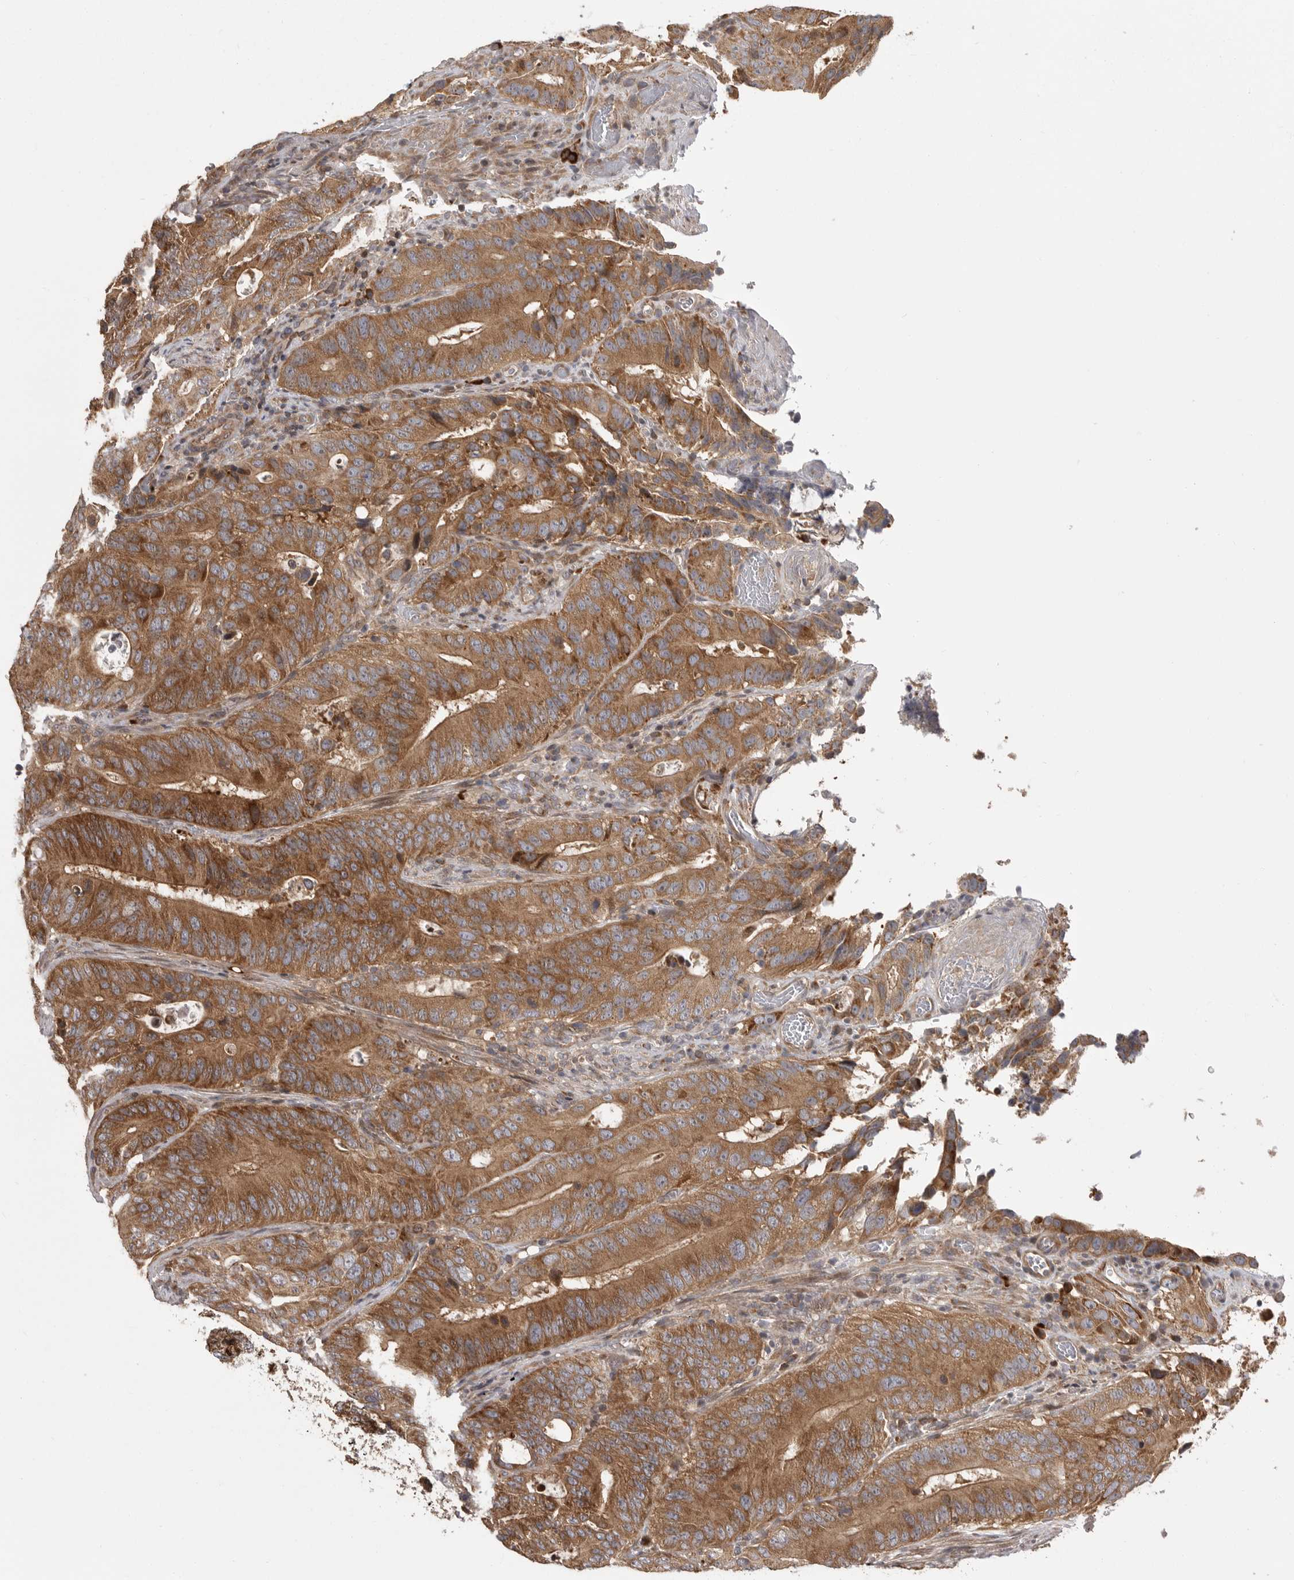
{"staining": {"intensity": "moderate", "quantity": ">75%", "location": "cytoplasmic/membranous"}, "tissue": "colorectal cancer", "cell_type": "Tumor cells", "image_type": "cancer", "snomed": [{"axis": "morphology", "description": "Adenocarcinoma, NOS"}, {"axis": "topography", "description": "Colon"}], "caption": "Colorectal adenocarcinoma stained with a brown dye exhibits moderate cytoplasmic/membranous positive positivity in about >75% of tumor cells.", "gene": "OXR1", "patient": {"sex": "male", "age": 83}}